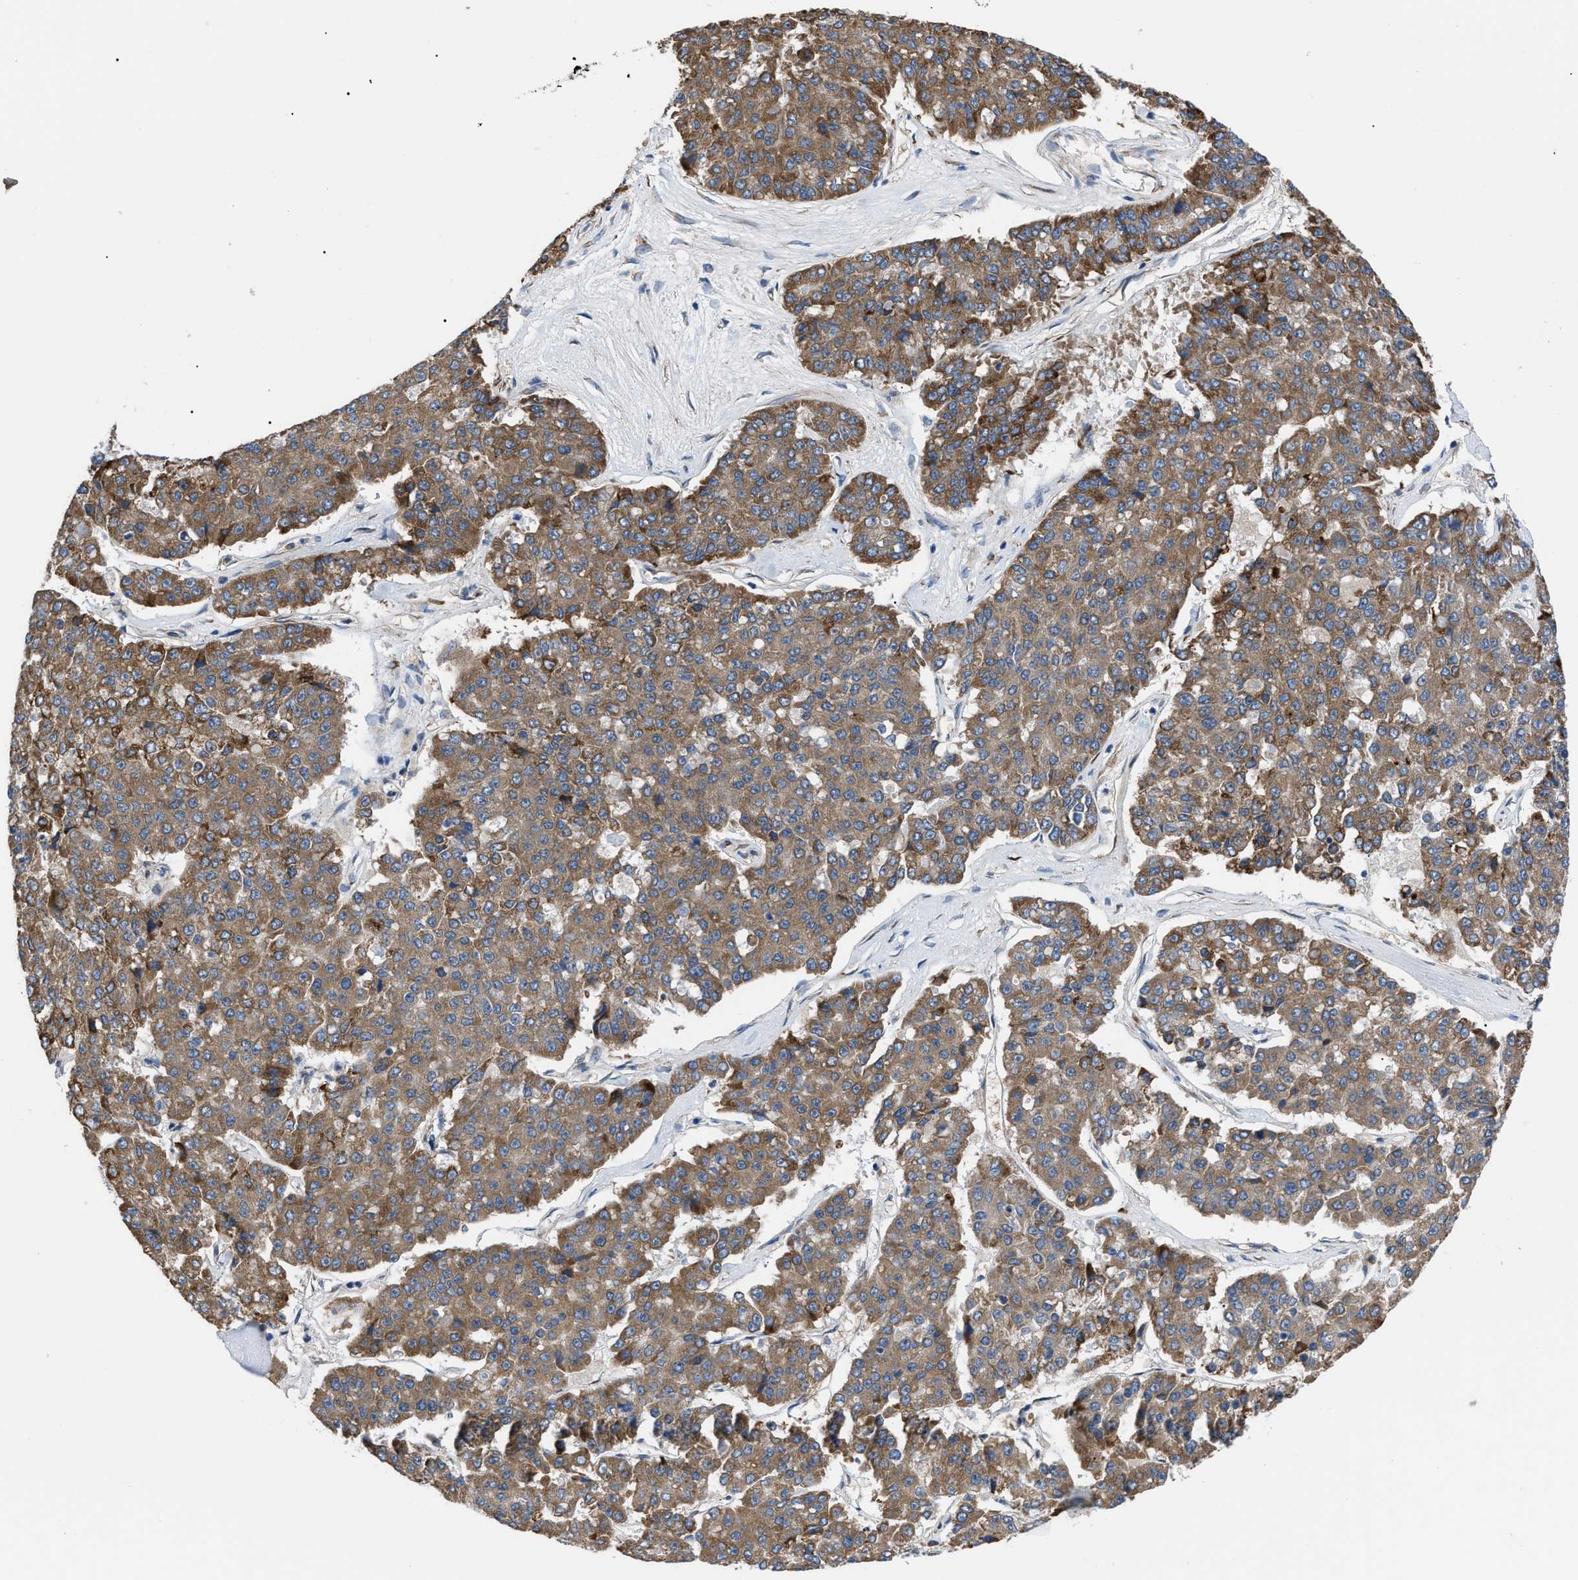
{"staining": {"intensity": "moderate", "quantity": ">75%", "location": "cytoplasmic/membranous"}, "tissue": "pancreatic cancer", "cell_type": "Tumor cells", "image_type": "cancer", "snomed": [{"axis": "morphology", "description": "Adenocarcinoma, NOS"}, {"axis": "topography", "description": "Pancreas"}], "caption": "The micrograph demonstrates a brown stain indicating the presence of a protein in the cytoplasmic/membranous of tumor cells in pancreatic adenocarcinoma. Nuclei are stained in blue.", "gene": "MYO10", "patient": {"sex": "male", "age": 50}}